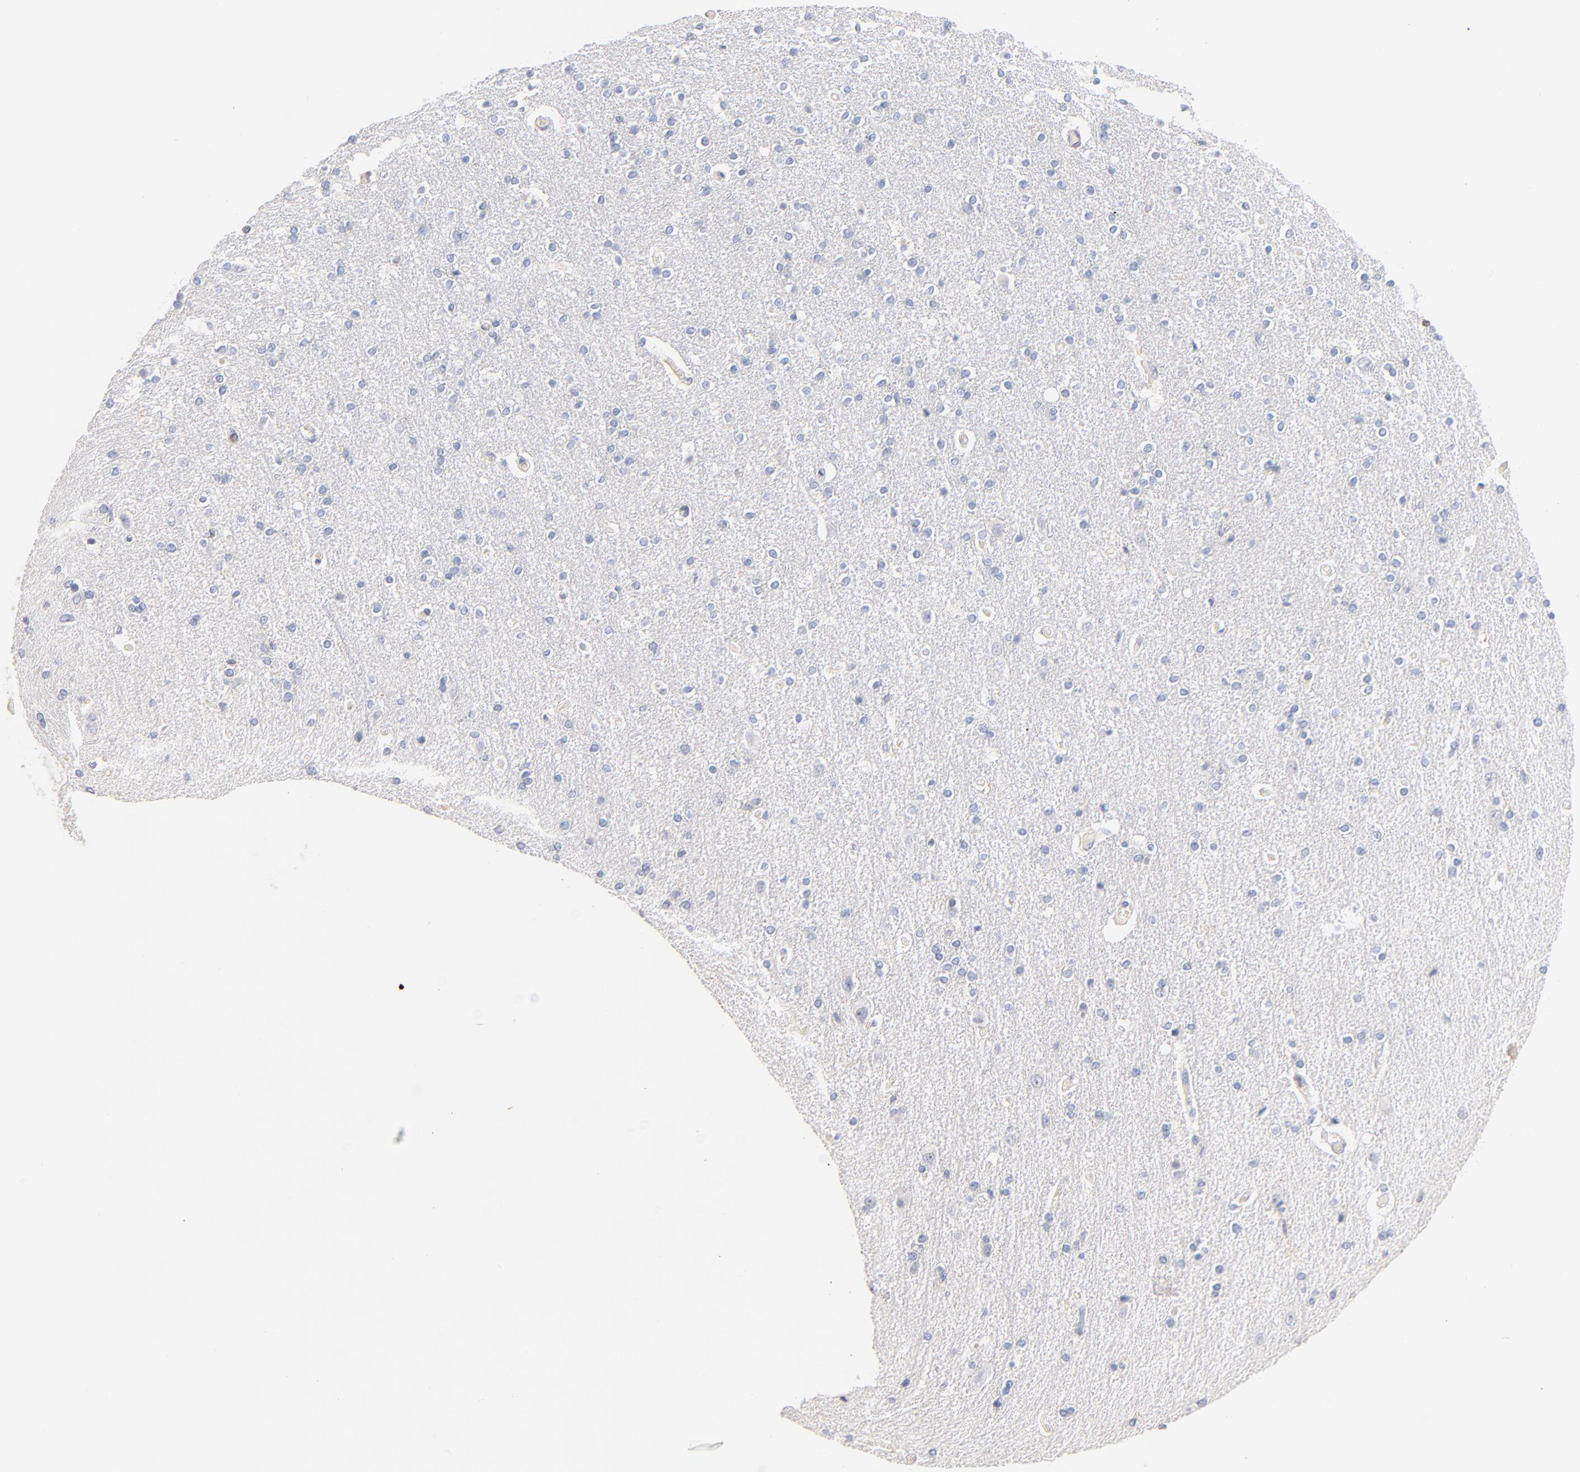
{"staining": {"intensity": "negative", "quantity": "none", "location": "none"}, "tissue": "caudate", "cell_type": "Glial cells", "image_type": "normal", "snomed": [{"axis": "morphology", "description": "Normal tissue, NOS"}, {"axis": "topography", "description": "Lateral ventricle wall"}], "caption": "Glial cells show no significant protein staining in normal caudate. (DAB (3,3'-diaminobenzidine) IHC with hematoxylin counter stain).", "gene": "ITGA8", "patient": {"sex": "female", "age": 54}}